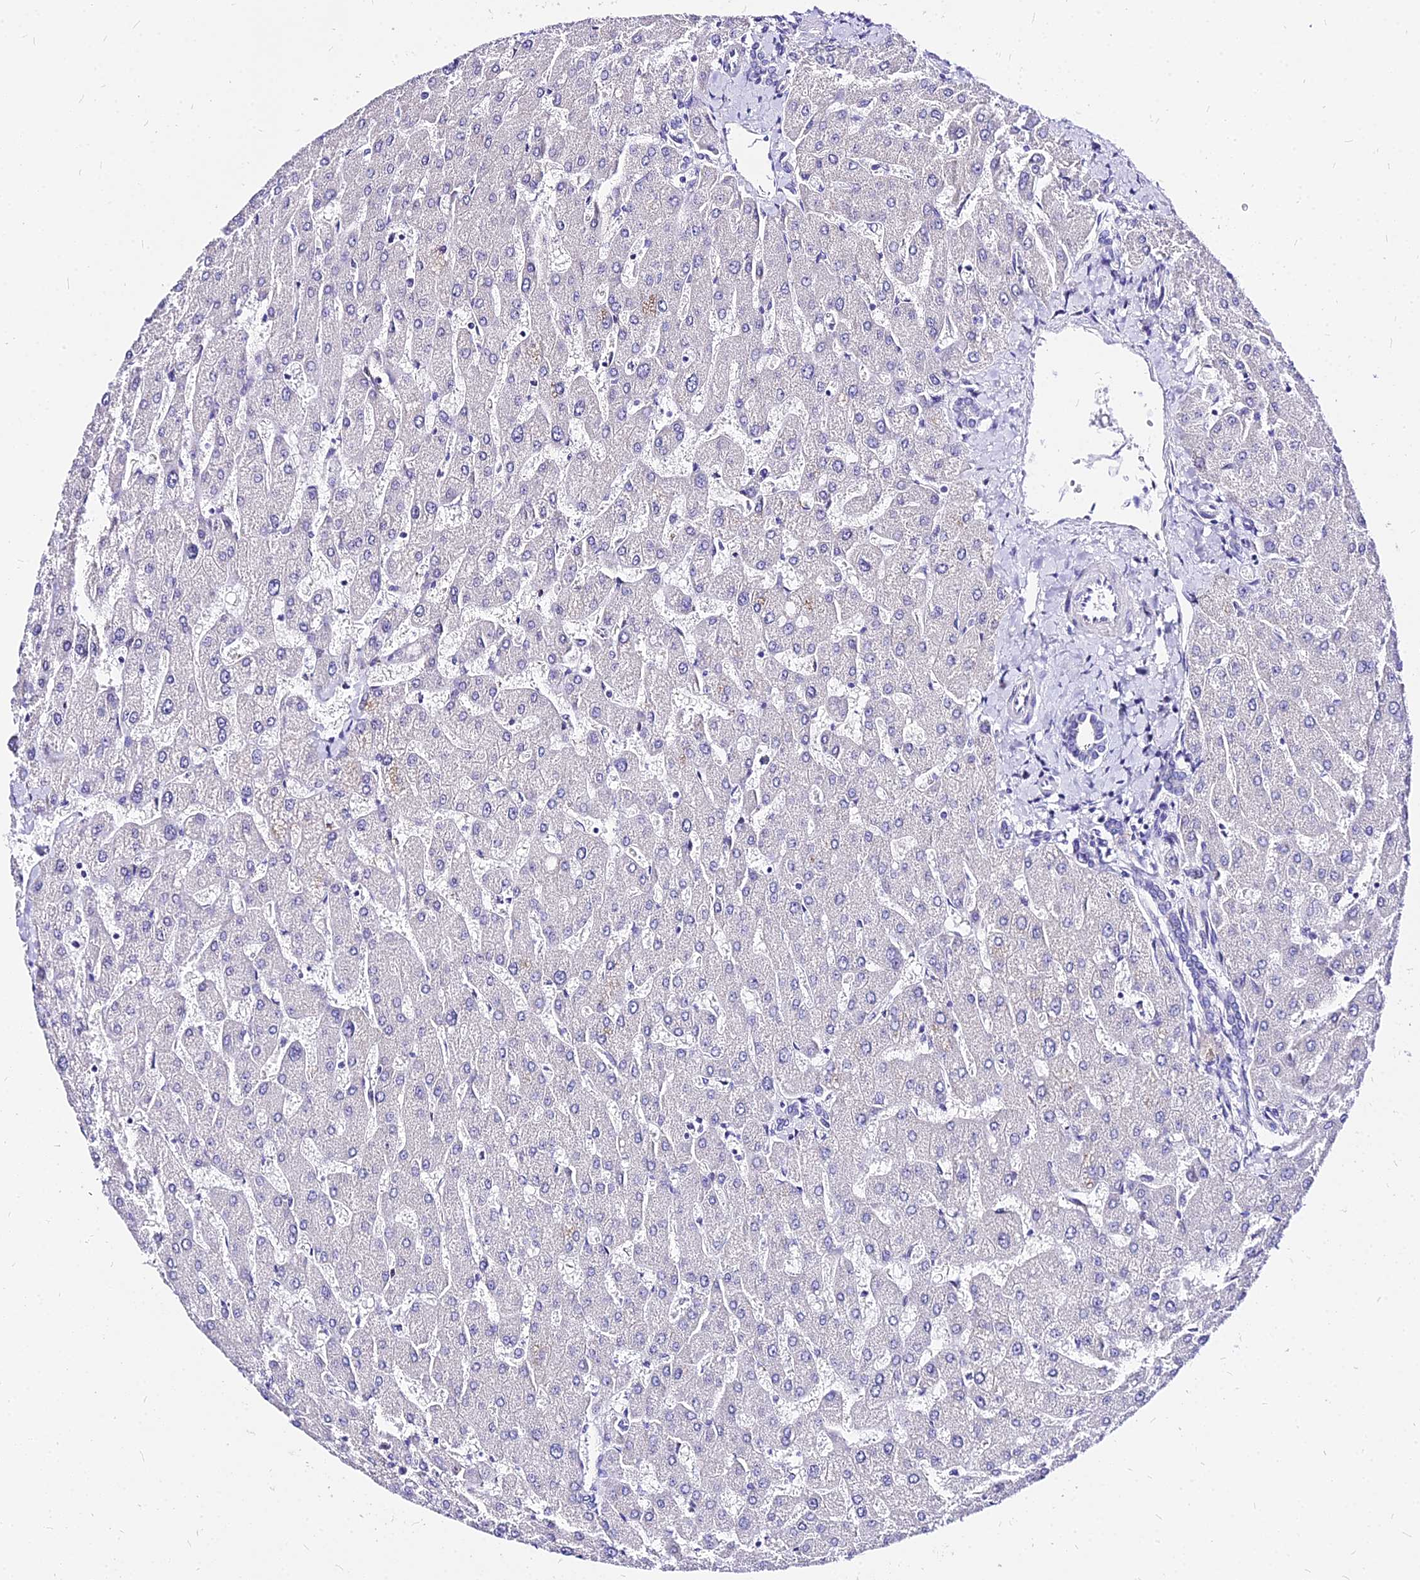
{"staining": {"intensity": "negative", "quantity": "none", "location": "none"}, "tissue": "liver", "cell_type": "Cholangiocytes", "image_type": "normal", "snomed": [{"axis": "morphology", "description": "Normal tissue, NOS"}, {"axis": "topography", "description": "Liver"}], "caption": "Immunohistochemistry (IHC) photomicrograph of benign liver stained for a protein (brown), which shows no positivity in cholangiocytes.", "gene": "CARD18", "patient": {"sex": "male", "age": 55}}